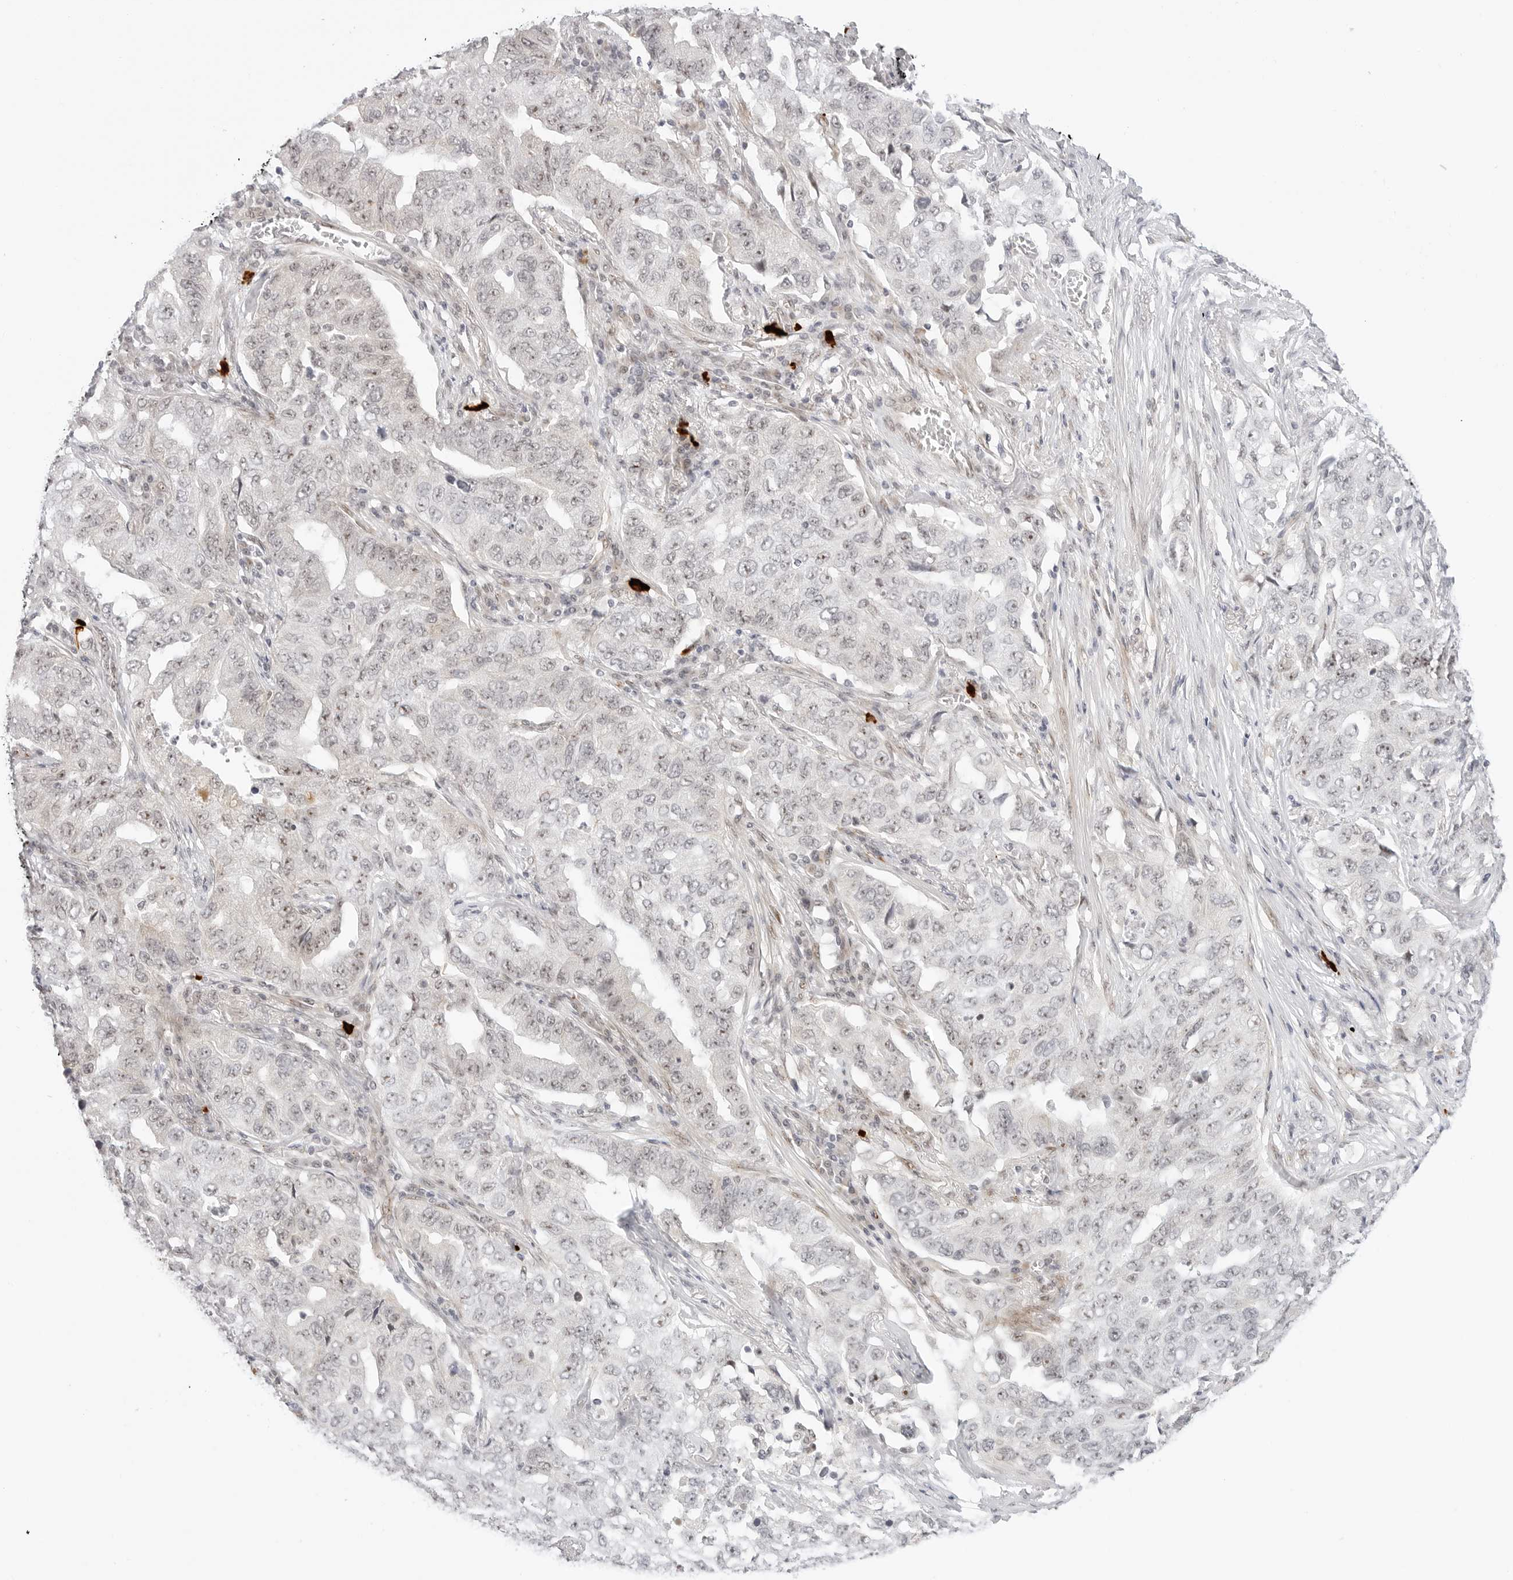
{"staining": {"intensity": "weak", "quantity": "25%-75%", "location": "nuclear"}, "tissue": "lung cancer", "cell_type": "Tumor cells", "image_type": "cancer", "snomed": [{"axis": "morphology", "description": "Adenocarcinoma, NOS"}, {"axis": "topography", "description": "Lung"}], "caption": "This histopathology image reveals immunohistochemistry staining of human lung adenocarcinoma, with low weak nuclear staining in about 25%-75% of tumor cells.", "gene": "HIPK3", "patient": {"sex": "female", "age": 51}}